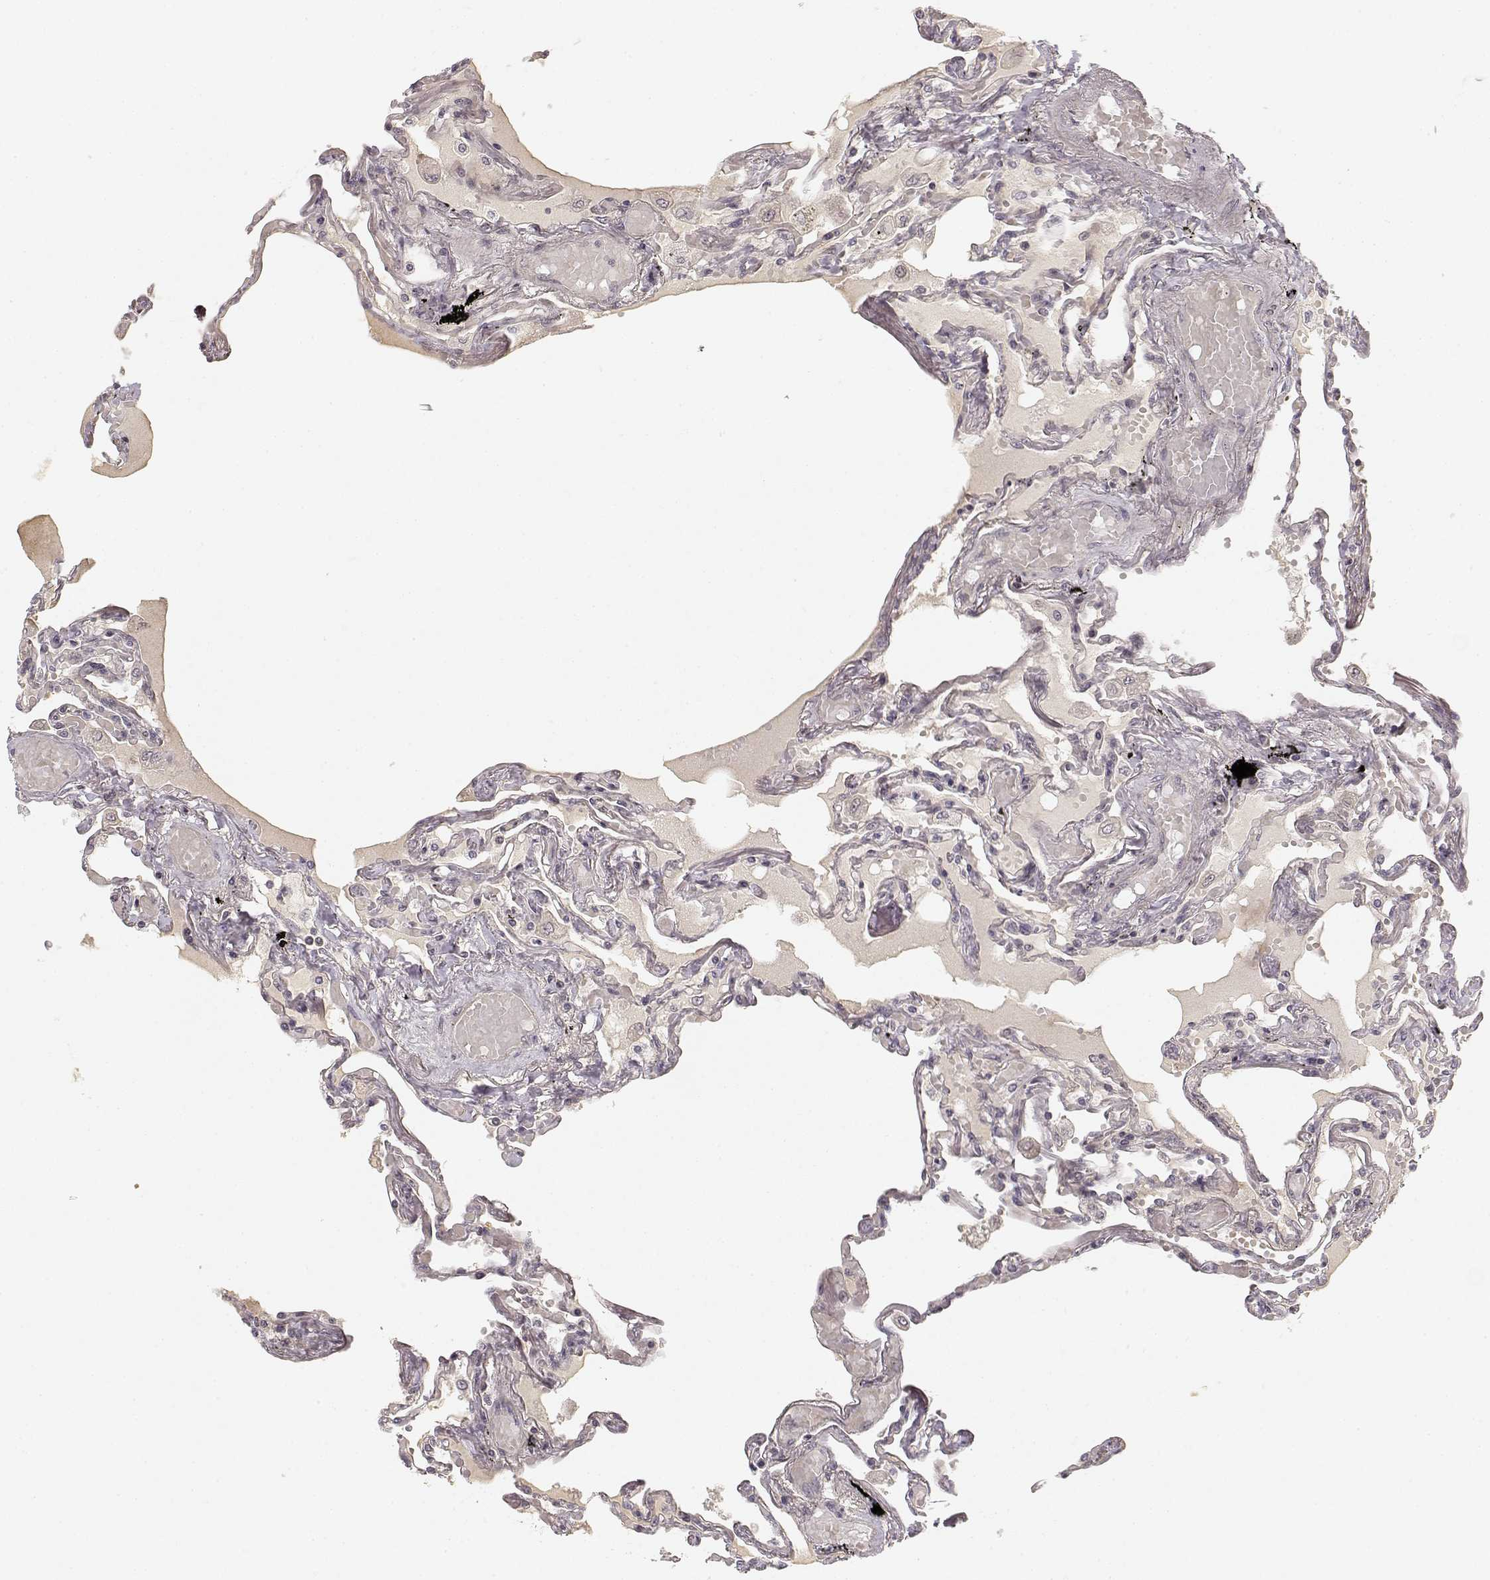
{"staining": {"intensity": "weak", "quantity": "25%-75%", "location": "cytoplasmic/membranous"}, "tissue": "lung", "cell_type": "Alveolar cells", "image_type": "normal", "snomed": [{"axis": "morphology", "description": "Normal tissue, NOS"}, {"axis": "morphology", "description": "Adenocarcinoma, NOS"}, {"axis": "topography", "description": "Cartilage tissue"}, {"axis": "topography", "description": "Lung"}], "caption": "This is an image of IHC staining of normal lung, which shows weak positivity in the cytoplasmic/membranous of alveolar cells.", "gene": "MED12L", "patient": {"sex": "female", "age": 67}}